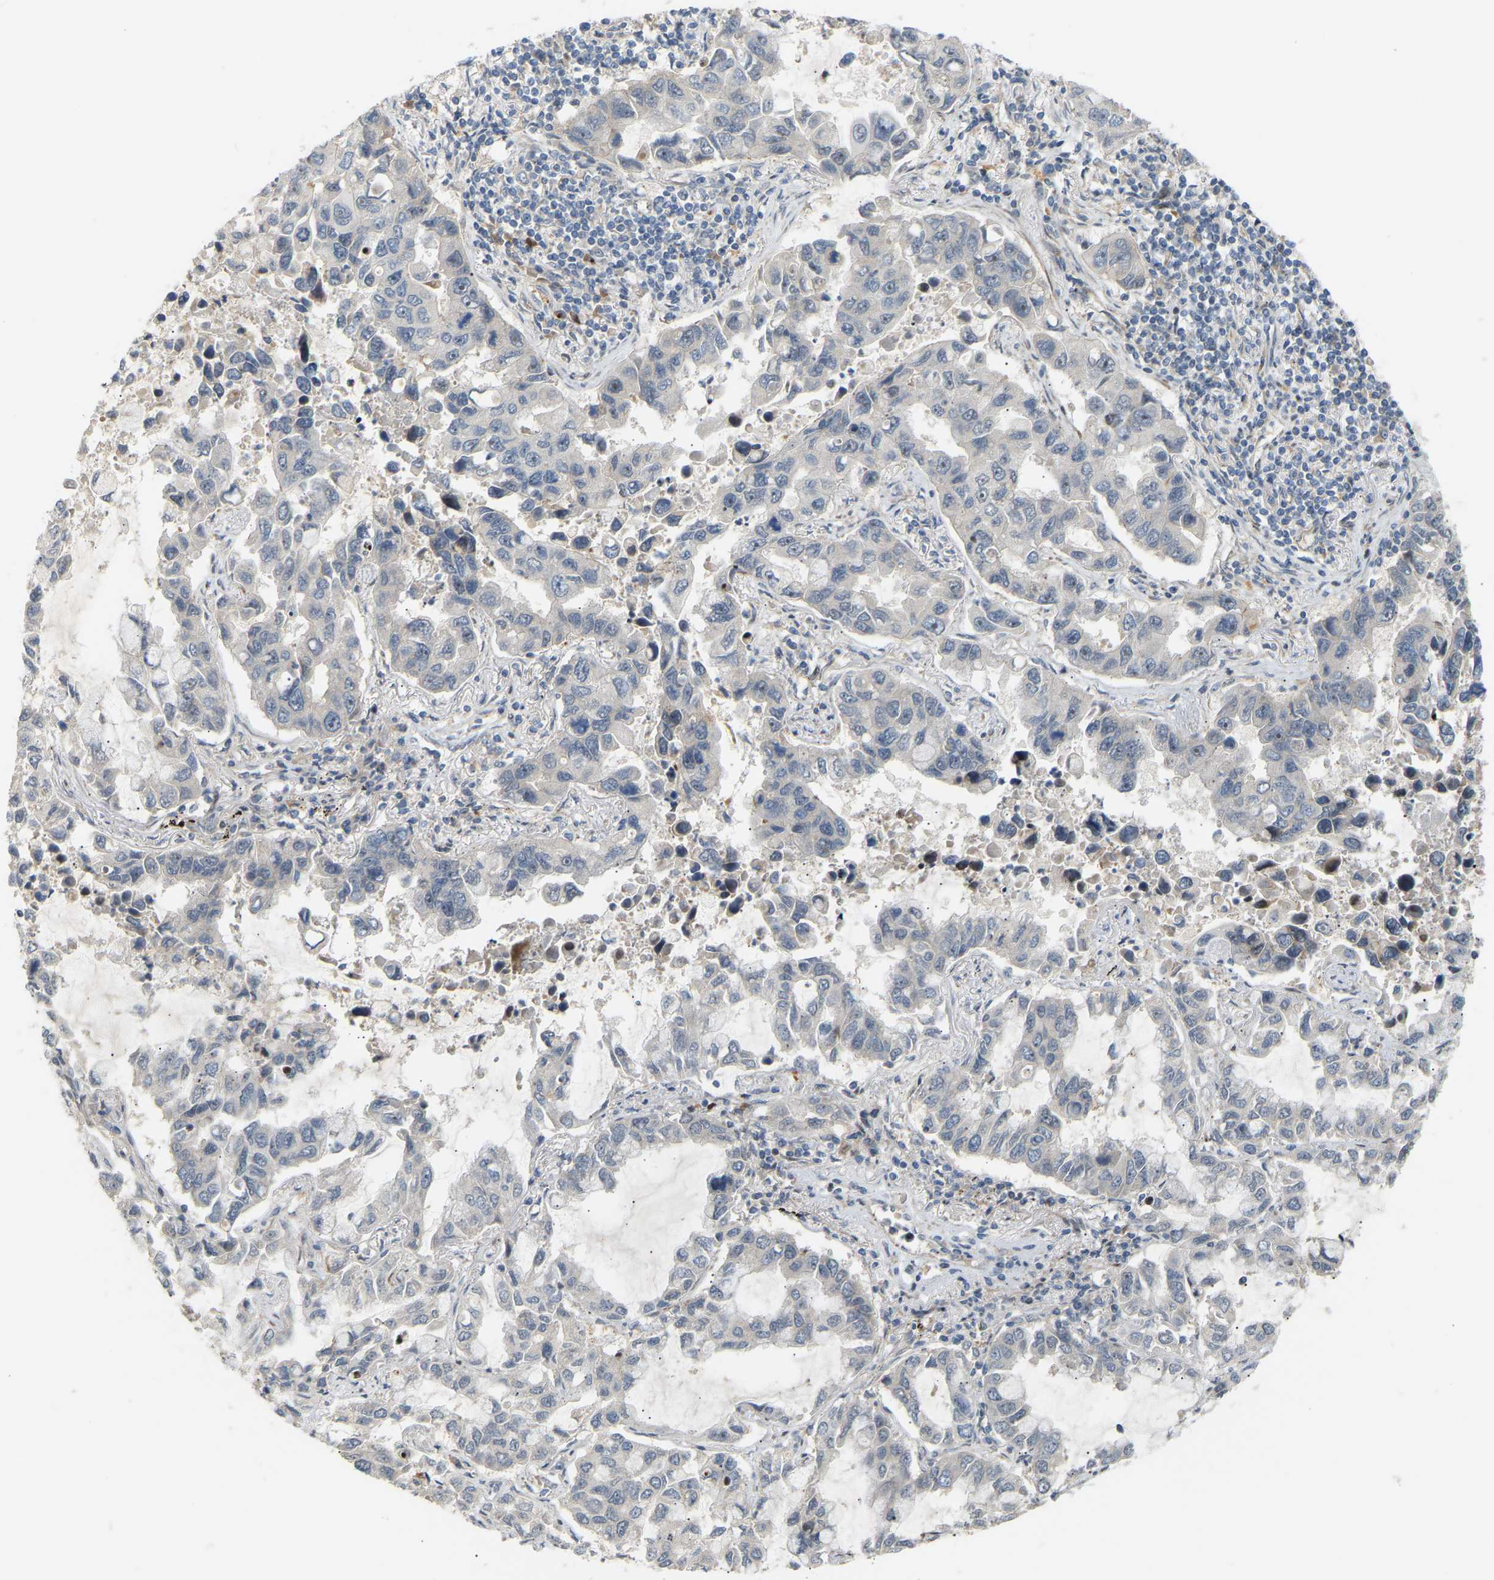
{"staining": {"intensity": "negative", "quantity": "none", "location": "none"}, "tissue": "lung cancer", "cell_type": "Tumor cells", "image_type": "cancer", "snomed": [{"axis": "morphology", "description": "Adenocarcinoma, NOS"}, {"axis": "topography", "description": "Lung"}], "caption": "Tumor cells show no significant protein expression in lung cancer.", "gene": "POGLUT2", "patient": {"sex": "male", "age": 64}}